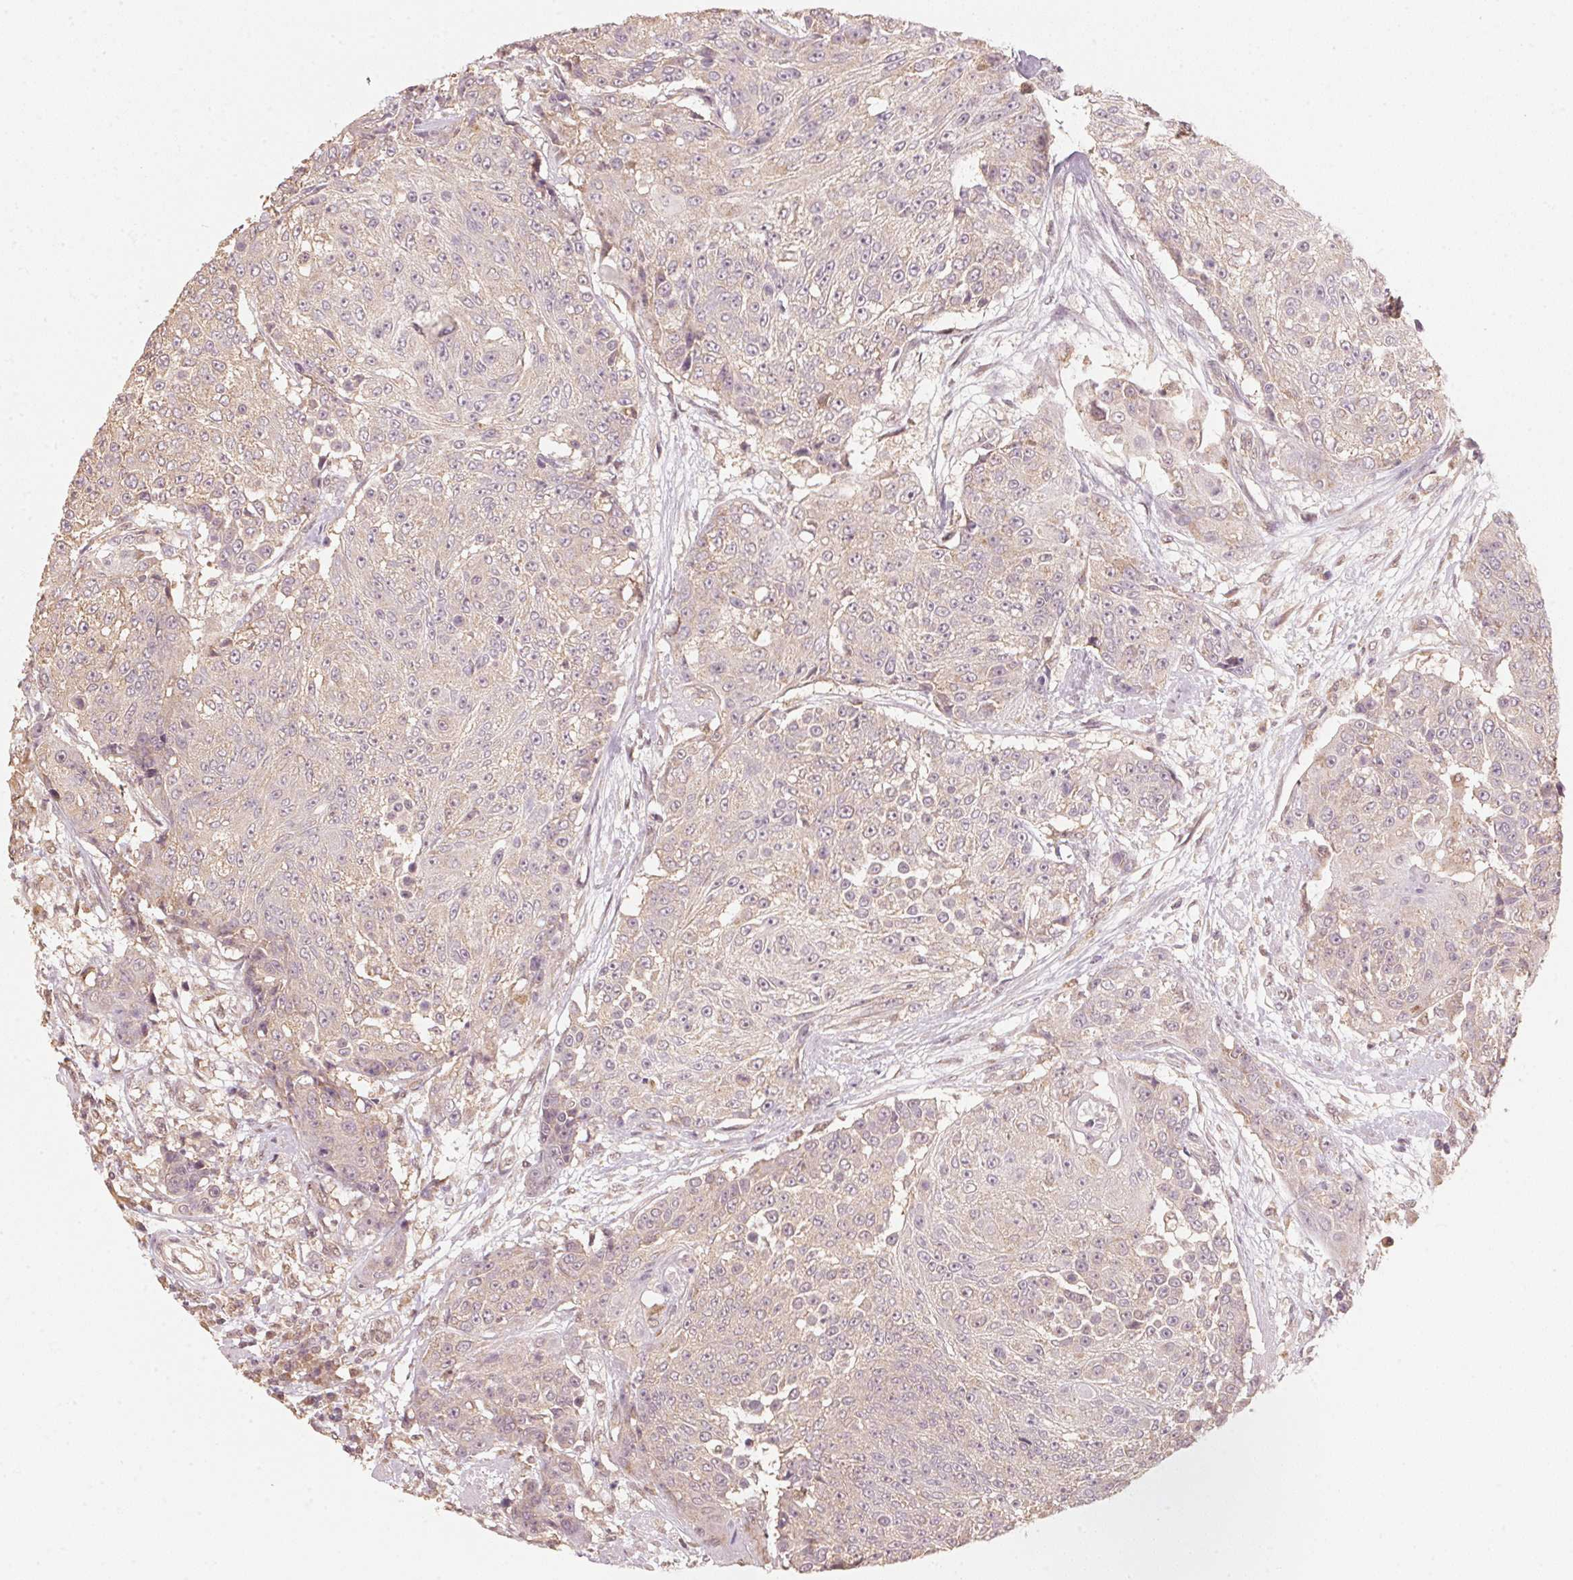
{"staining": {"intensity": "weak", "quantity": "<25%", "location": "cytoplasmic/membranous"}, "tissue": "urothelial cancer", "cell_type": "Tumor cells", "image_type": "cancer", "snomed": [{"axis": "morphology", "description": "Urothelial carcinoma, High grade"}, {"axis": "topography", "description": "Urinary bladder"}], "caption": "Urothelial carcinoma (high-grade) stained for a protein using immunohistochemistry (IHC) demonstrates no staining tumor cells.", "gene": "C2orf73", "patient": {"sex": "female", "age": 63}}